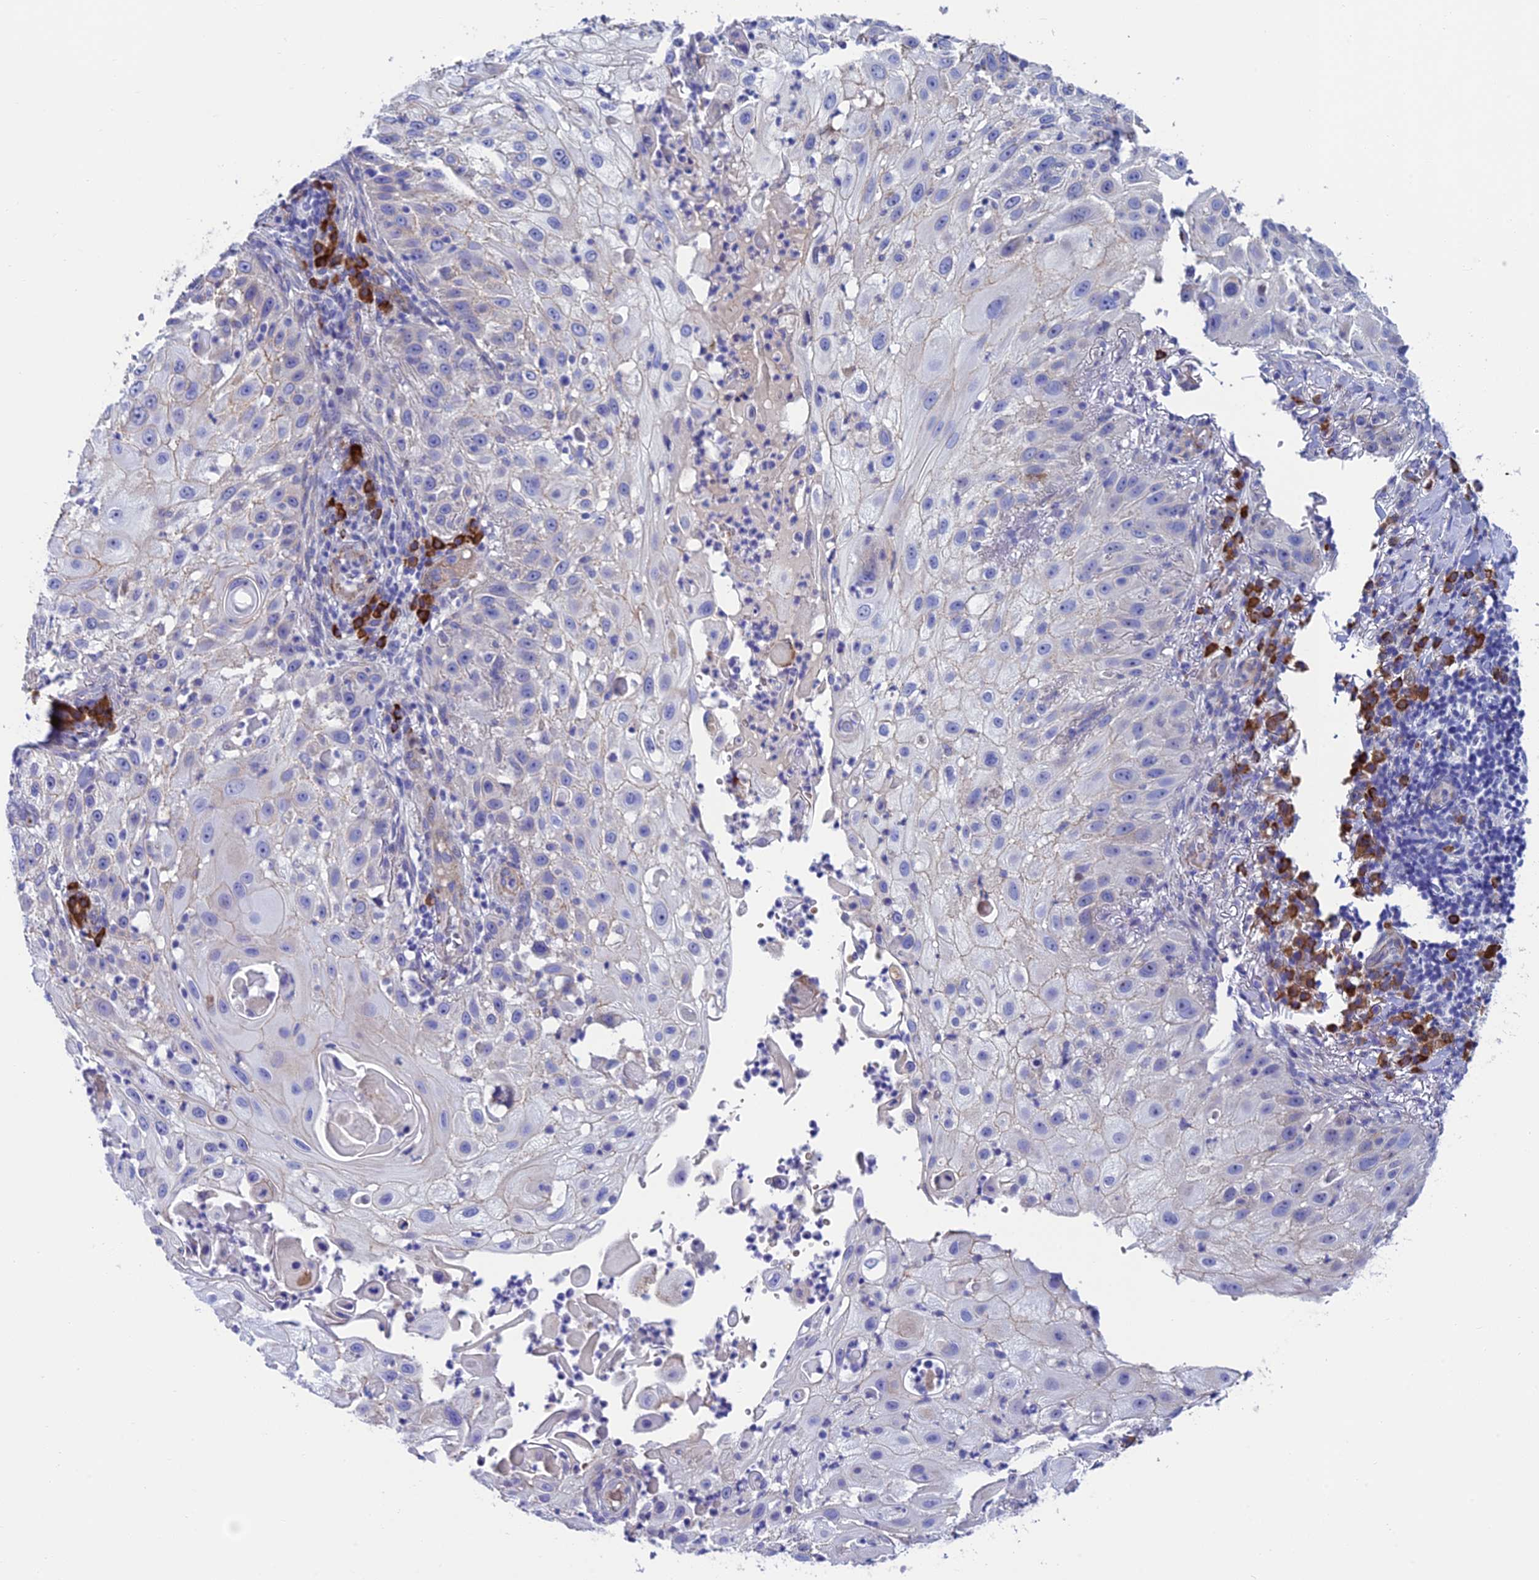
{"staining": {"intensity": "negative", "quantity": "none", "location": "none"}, "tissue": "skin cancer", "cell_type": "Tumor cells", "image_type": "cancer", "snomed": [{"axis": "morphology", "description": "Squamous cell carcinoma, NOS"}, {"axis": "topography", "description": "Skin"}], "caption": "Immunohistochemistry micrograph of neoplastic tissue: human skin squamous cell carcinoma stained with DAB (3,3'-diaminobenzidine) shows no significant protein staining in tumor cells.", "gene": "MACIR", "patient": {"sex": "female", "age": 44}}